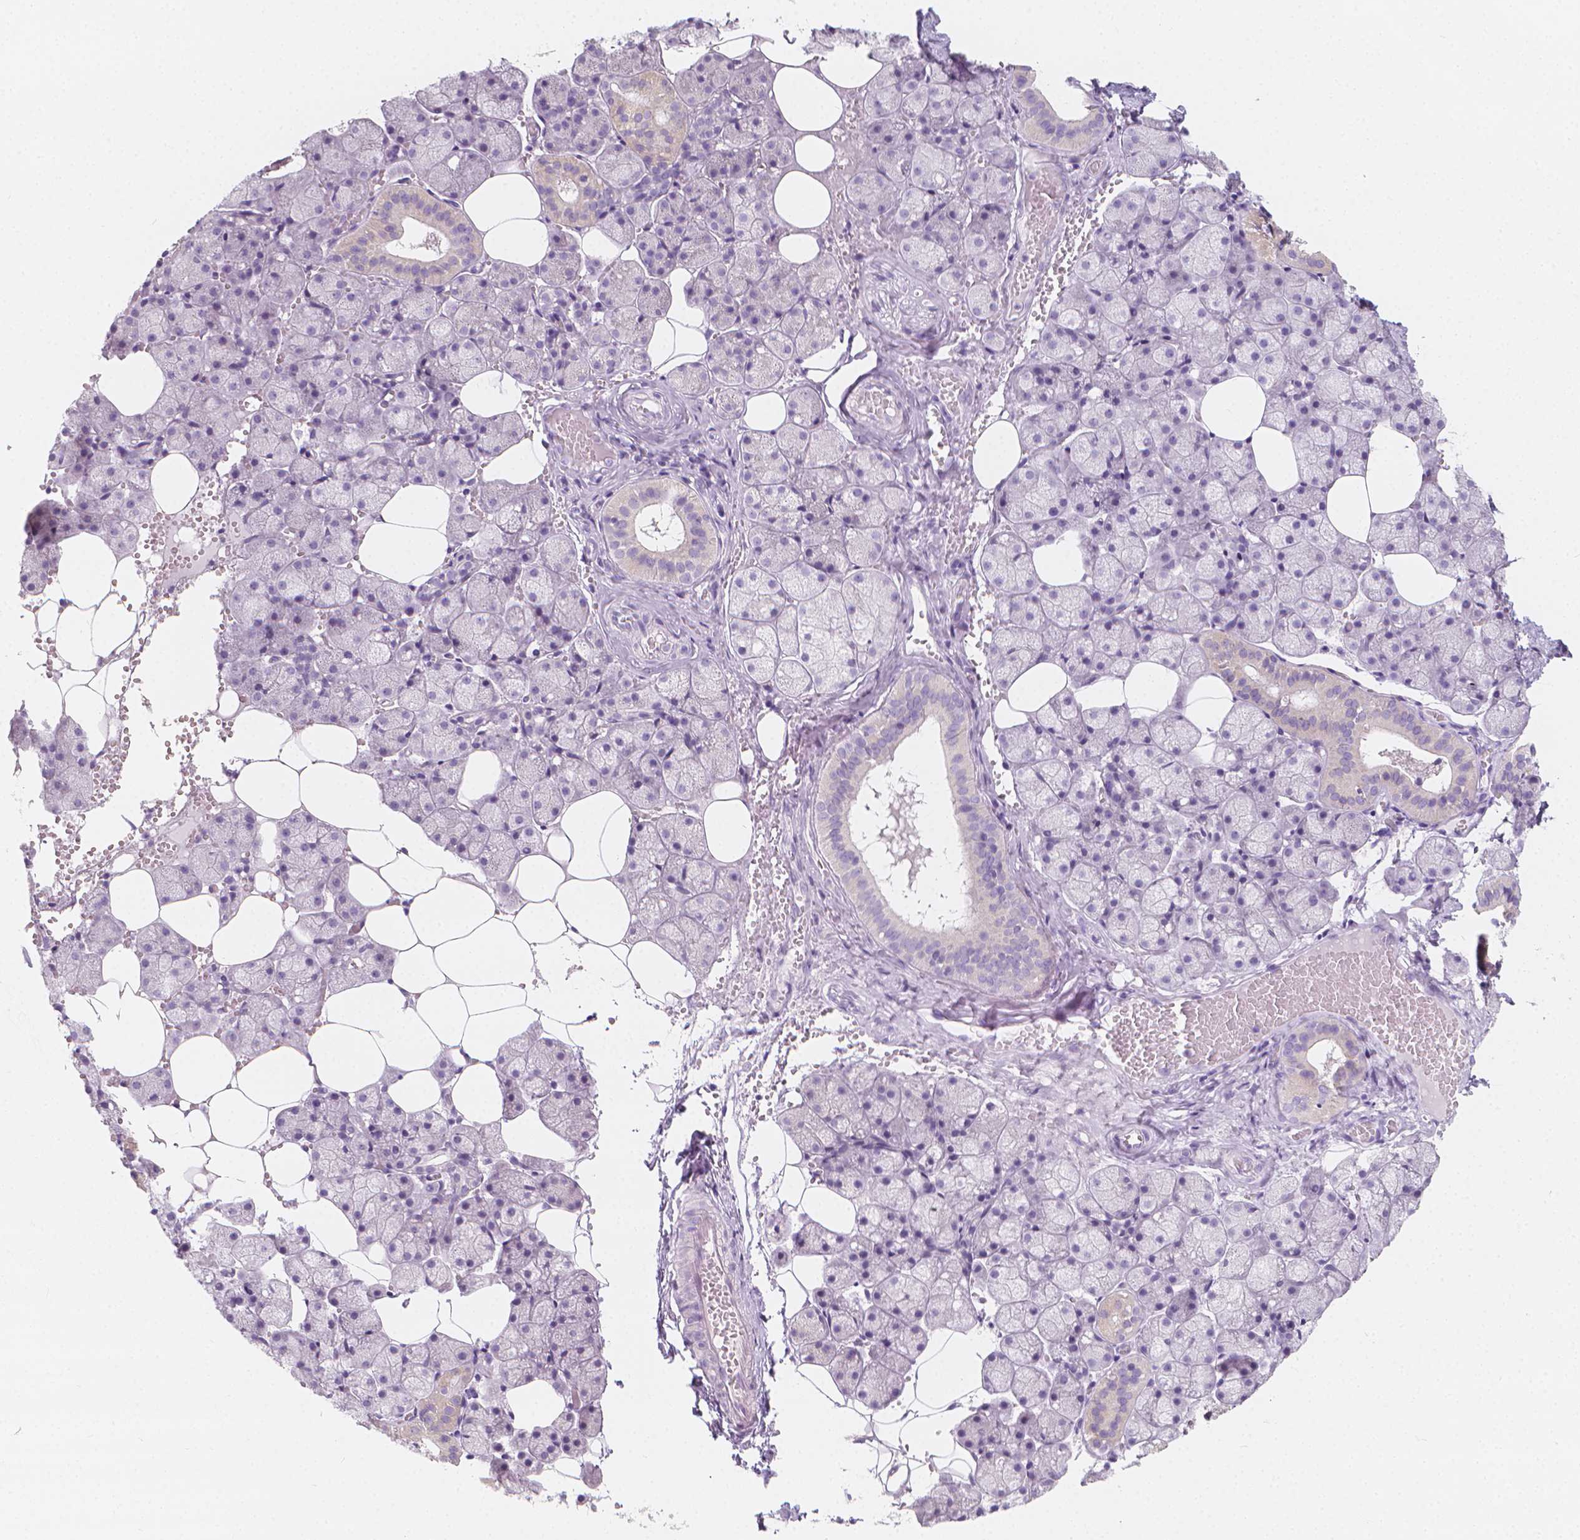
{"staining": {"intensity": "weak", "quantity": "<25%", "location": "cytoplasmic/membranous"}, "tissue": "salivary gland", "cell_type": "Glandular cells", "image_type": "normal", "snomed": [{"axis": "morphology", "description": "Normal tissue, NOS"}, {"axis": "topography", "description": "Salivary gland"}], "caption": "This image is of unremarkable salivary gland stained with immunohistochemistry (IHC) to label a protein in brown with the nuclei are counter-stained blue. There is no staining in glandular cells.", "gene": "RBFOX1", "patient": {"sex": "male", "age": 38}}